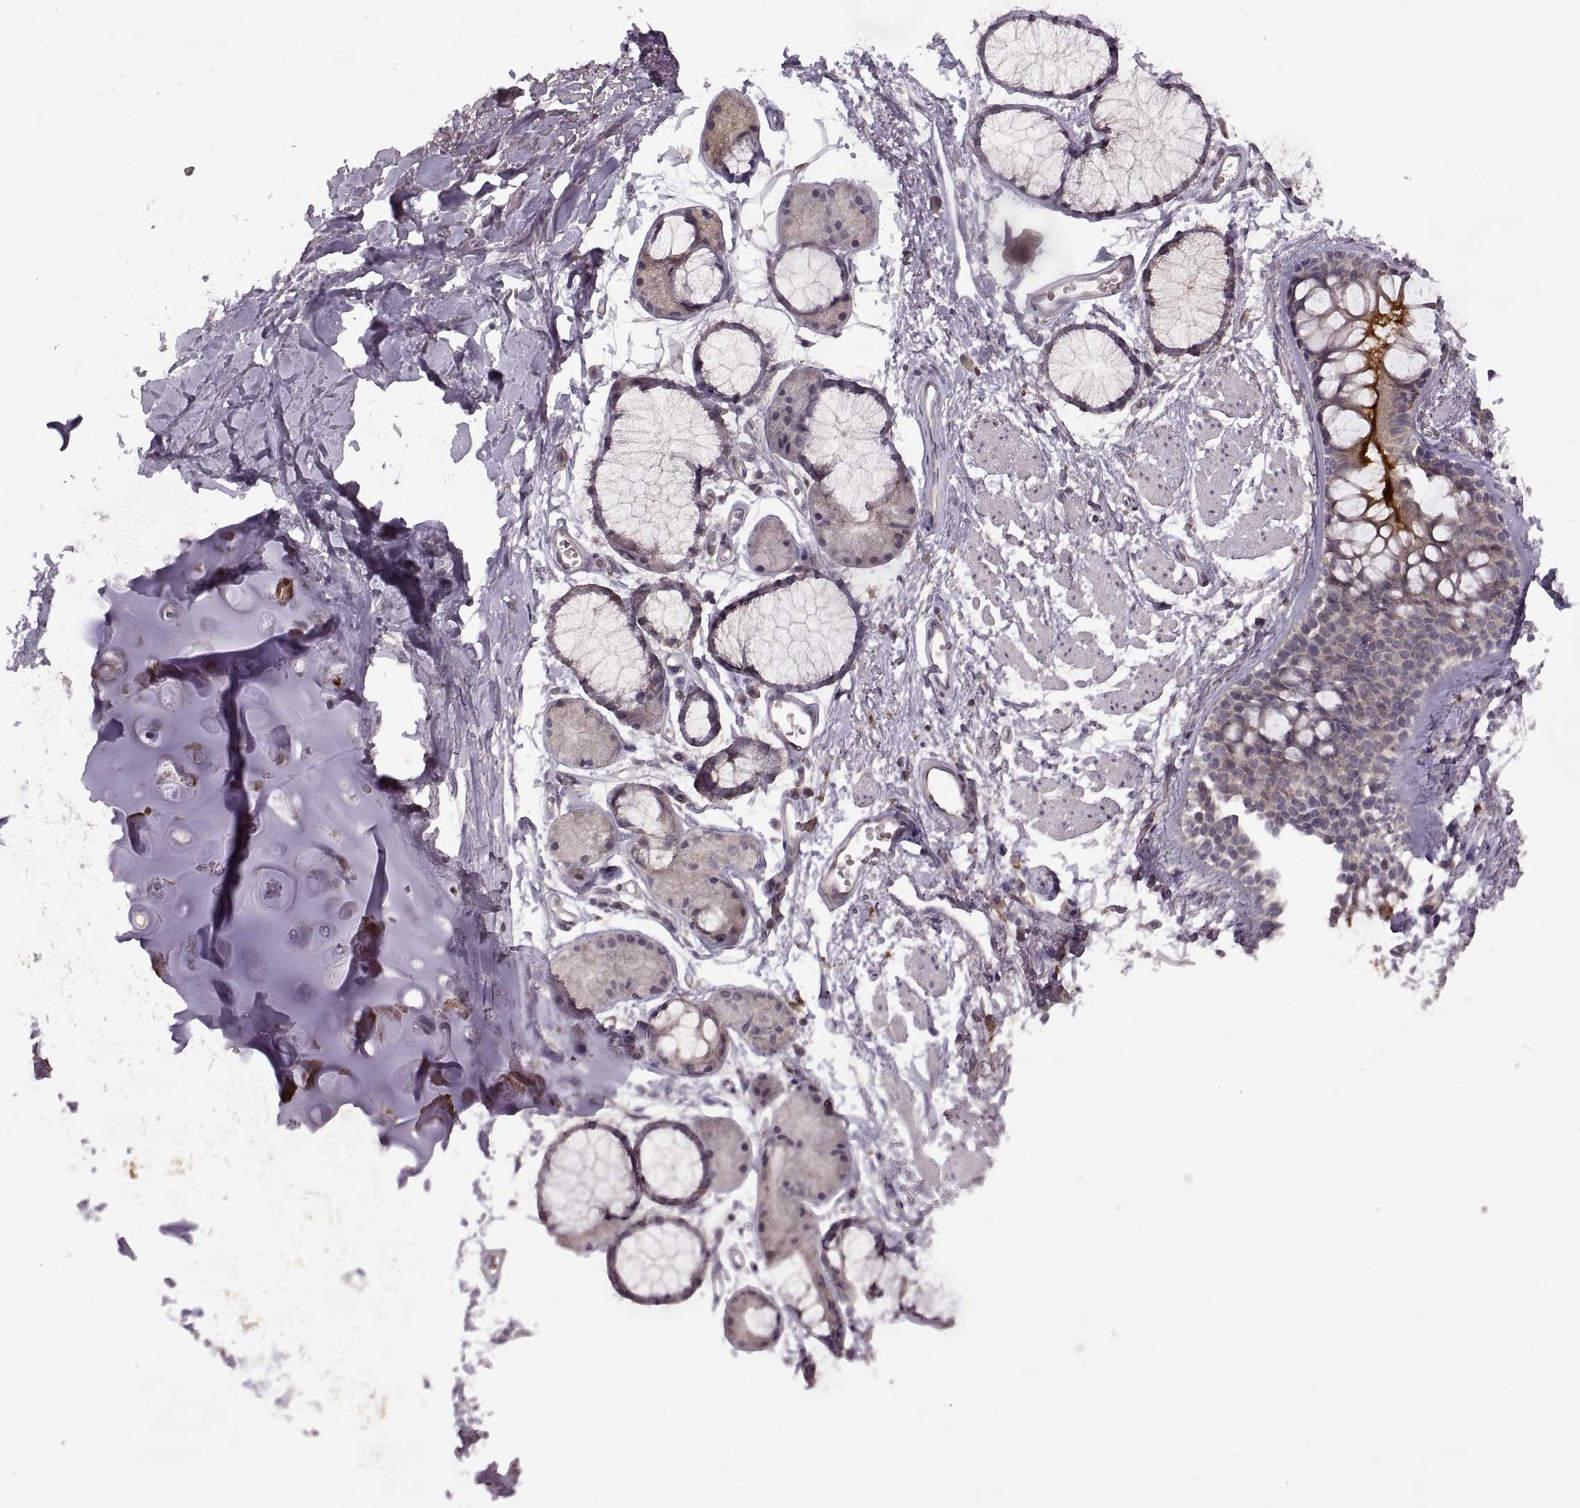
{"staining": {"intensity": "negative", "quantity": "none", "location": "none"}, "tissue": "soft tissue", "cell_type": "Chondrocytes", "image_type": "normal", "snomed": [{"axis": "morphology", "description": "Normal tissue, NOS"}, {"axis": "topography", "description": "Cartilage tissue"}, {"axis": "topography", "description": "Bronchus"}], "caption": "Normal soft tissue was stained to show a protein in brown. There is no significant staining in chondrocytes. (Stains: DAB (3,3'-diaminobenzidine) immunohistochemistry with hematoxylin counter stain, Microscopy: brightfield microscopy at high magnification).", "gene": "PIERCE1", "patient": {"sex": "female", "age": 79}}